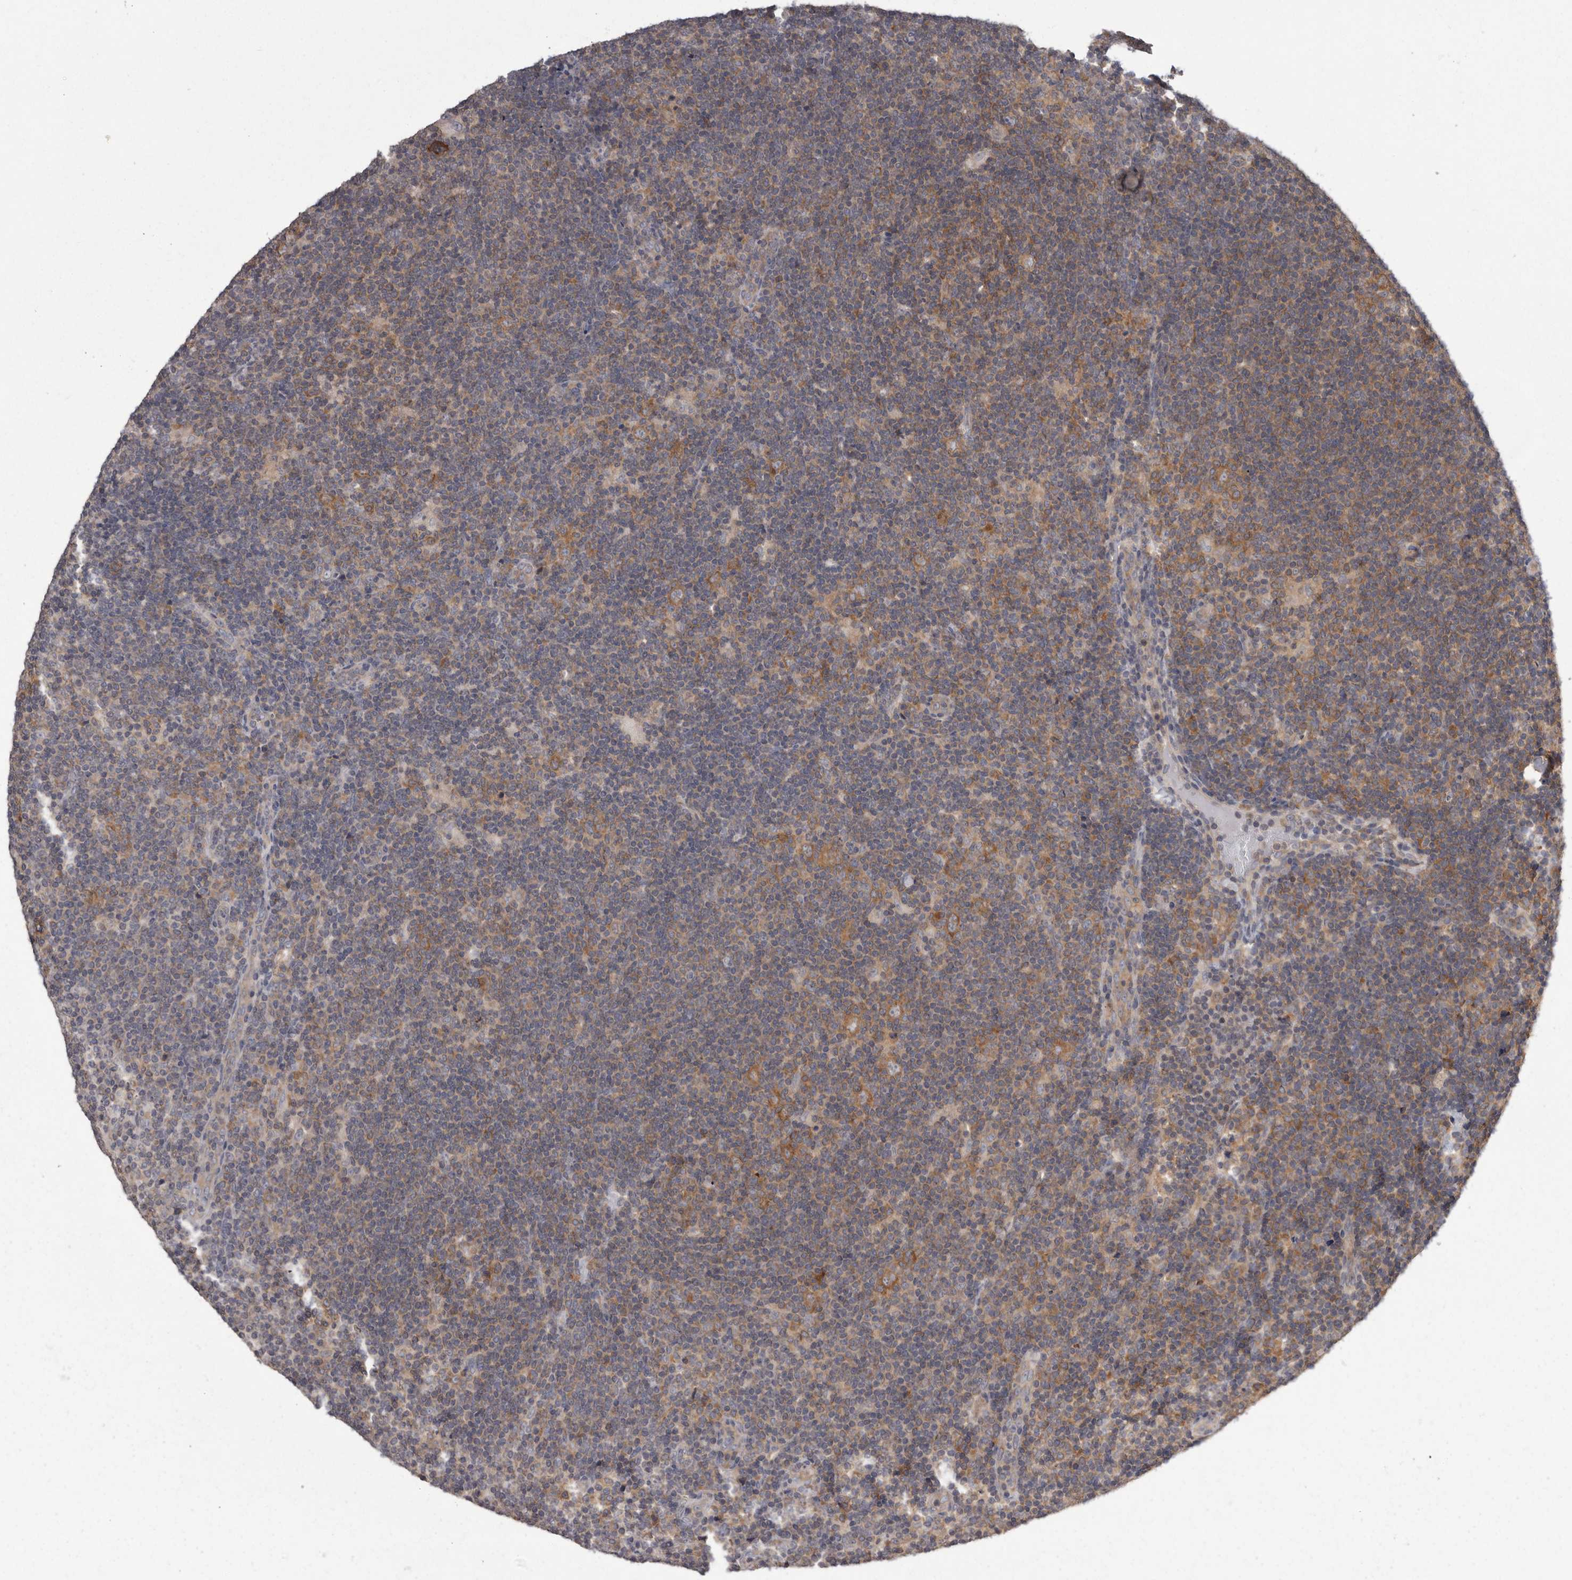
{"staining": {"intensity": "moderate", "quantity": ">75%", "location": "cytoplasmic/membranous"}, "tissue": "lymphoma", "cell_type": "Tumor cells", "image_type": "cancer", "snomed": [{"axis": "morphology", "description": "Hodgkin's disease, NOS"}, {"axis": "topography", "description": "Lymph node"}], "caption": "High-magnification brightfield microscopy of lymphoma stained with DAB (3,3'-diaminobenzidine) (brown) and counterstained with hematoxylin (blue). tumor cells exhibit moderate cytoplasmic/membranous positivity is present in approximately>75% of cells.", "gene": "DARS1", "patient": {"sex": "female", "age": 57}}